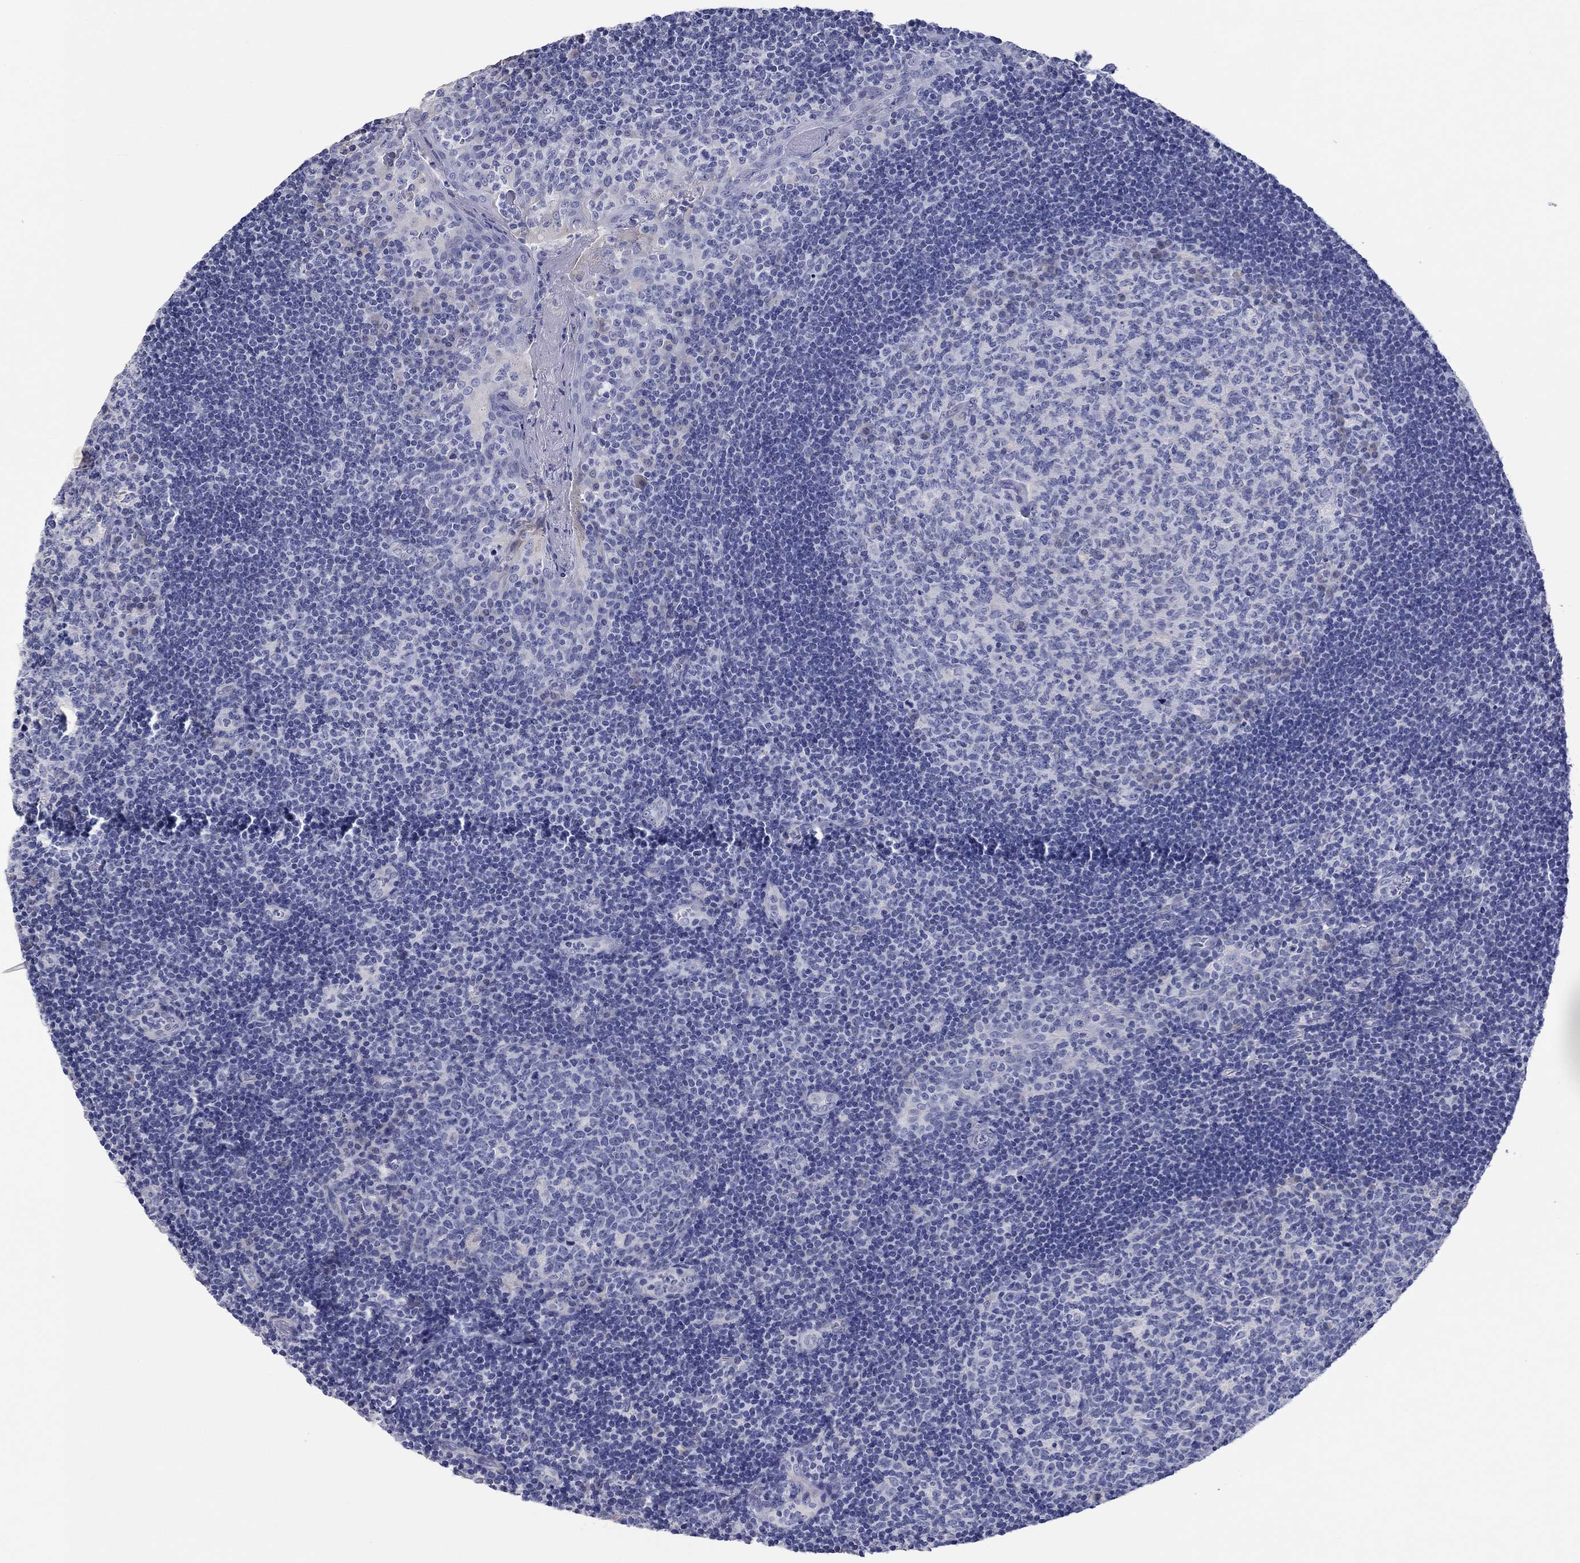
{"staining": {"intensity": "negative", "quantity": "none", "location": "none"}, "tissue": "tonsil", "cell_type": "Germinal center cells", "image_type": "normal", "snomed": [{"axis": "morphology", "description": "Normal tissue, NOS"}, {"axis": "topography", "description": "Tonsil"}], "caption": "The immunohistochemistry photomicrograph has no significant expression in germinal center cells of tonsil.", "gene": "LRRC4C", "patient": {"sex": "female", "age": 13}}